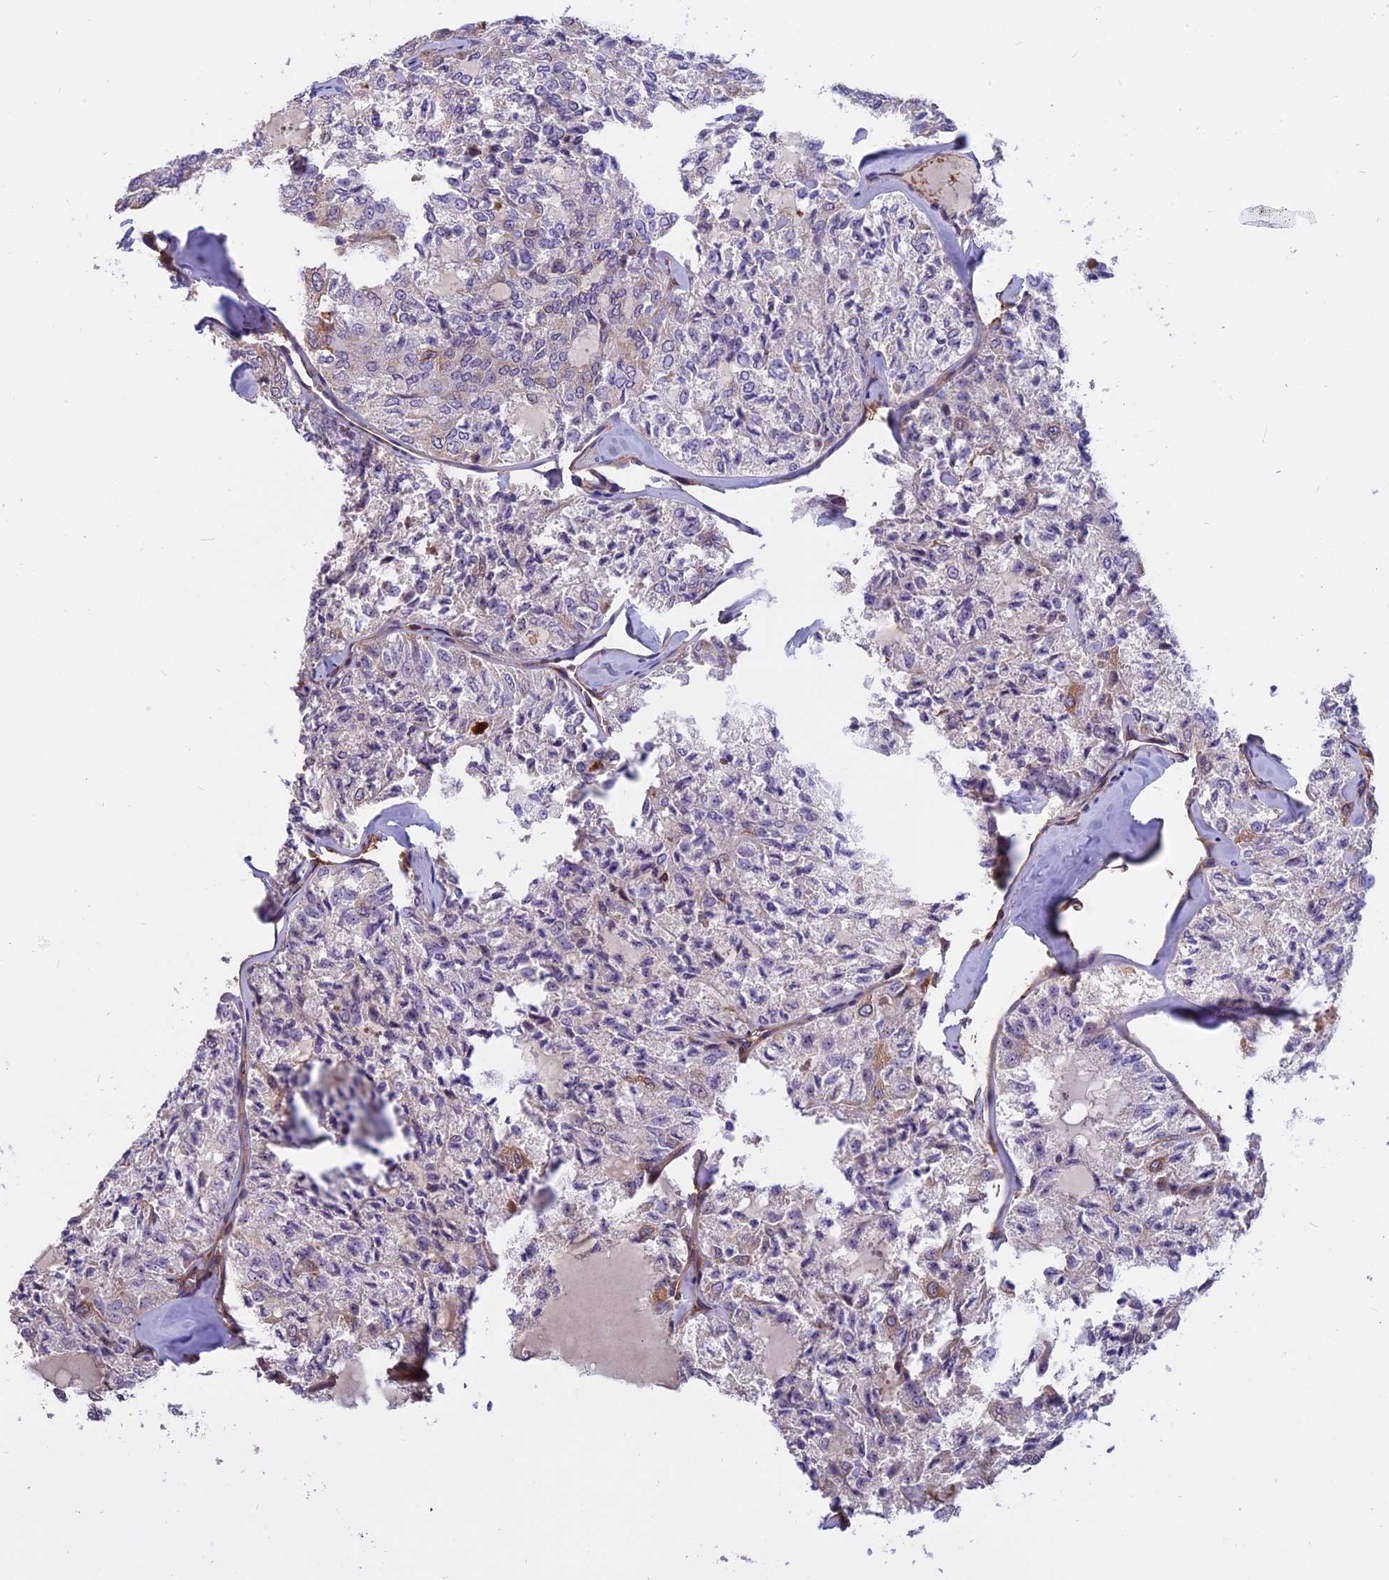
{"staining": {"intensity": "weak", "quantity": "<25%", "location": "cytoplasmic/membranous"}, "tissue": "thyroid cancer", "cell_type": "Tumor cells", "image_type": "cancer", "snomed": [{"axis": "morphology", "description": "Follicular adenoma carcinoma, NOS"}, {"axis": "topography", "description": "Thyroid gland"}], "caption": "Tumor cells are negative for protein expression in human follicular adenoma carcinoma (thyroid).", "gene": "EHBP1L1", "patient": {"sex": "male", "age": 75}}